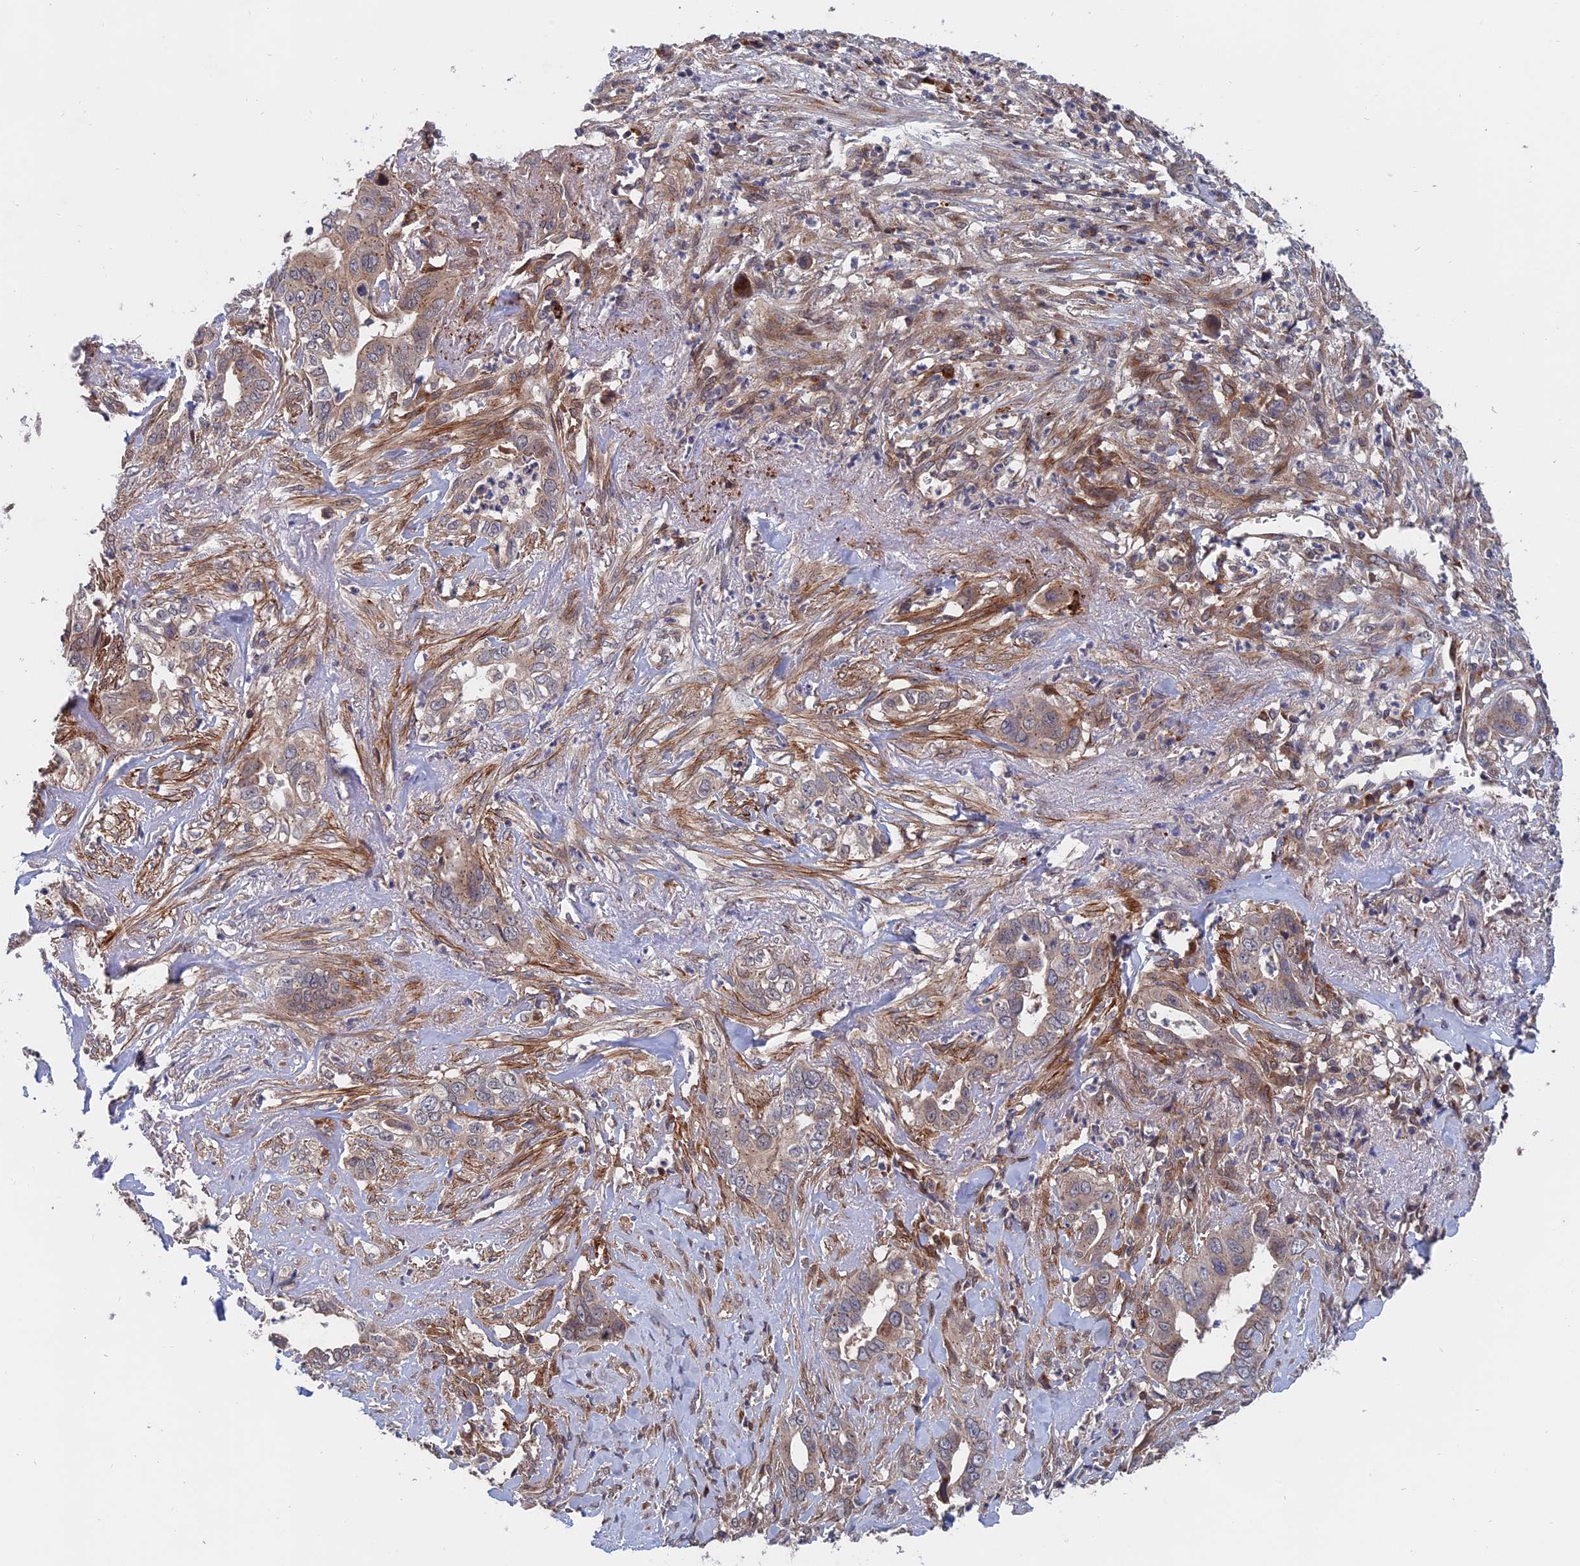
{"staining": {"intensity": "weak", "quantity": "<25%", "location": "cytoplasmic/membranous"}, "tissue": "liver cancer", "cell_type": "Tumor cells", "image_type": "cancer", "snomed": [{"axis": "morphology", "description": "Cholangiocarcinoma"}, {"axis": "topography", "description": "Liver"}], "caption": "The image reveals no staining of tumor cells in liver cancer.", "gene": "TRAPPC2L", "patient": {"sex": "female", "age": 79}}